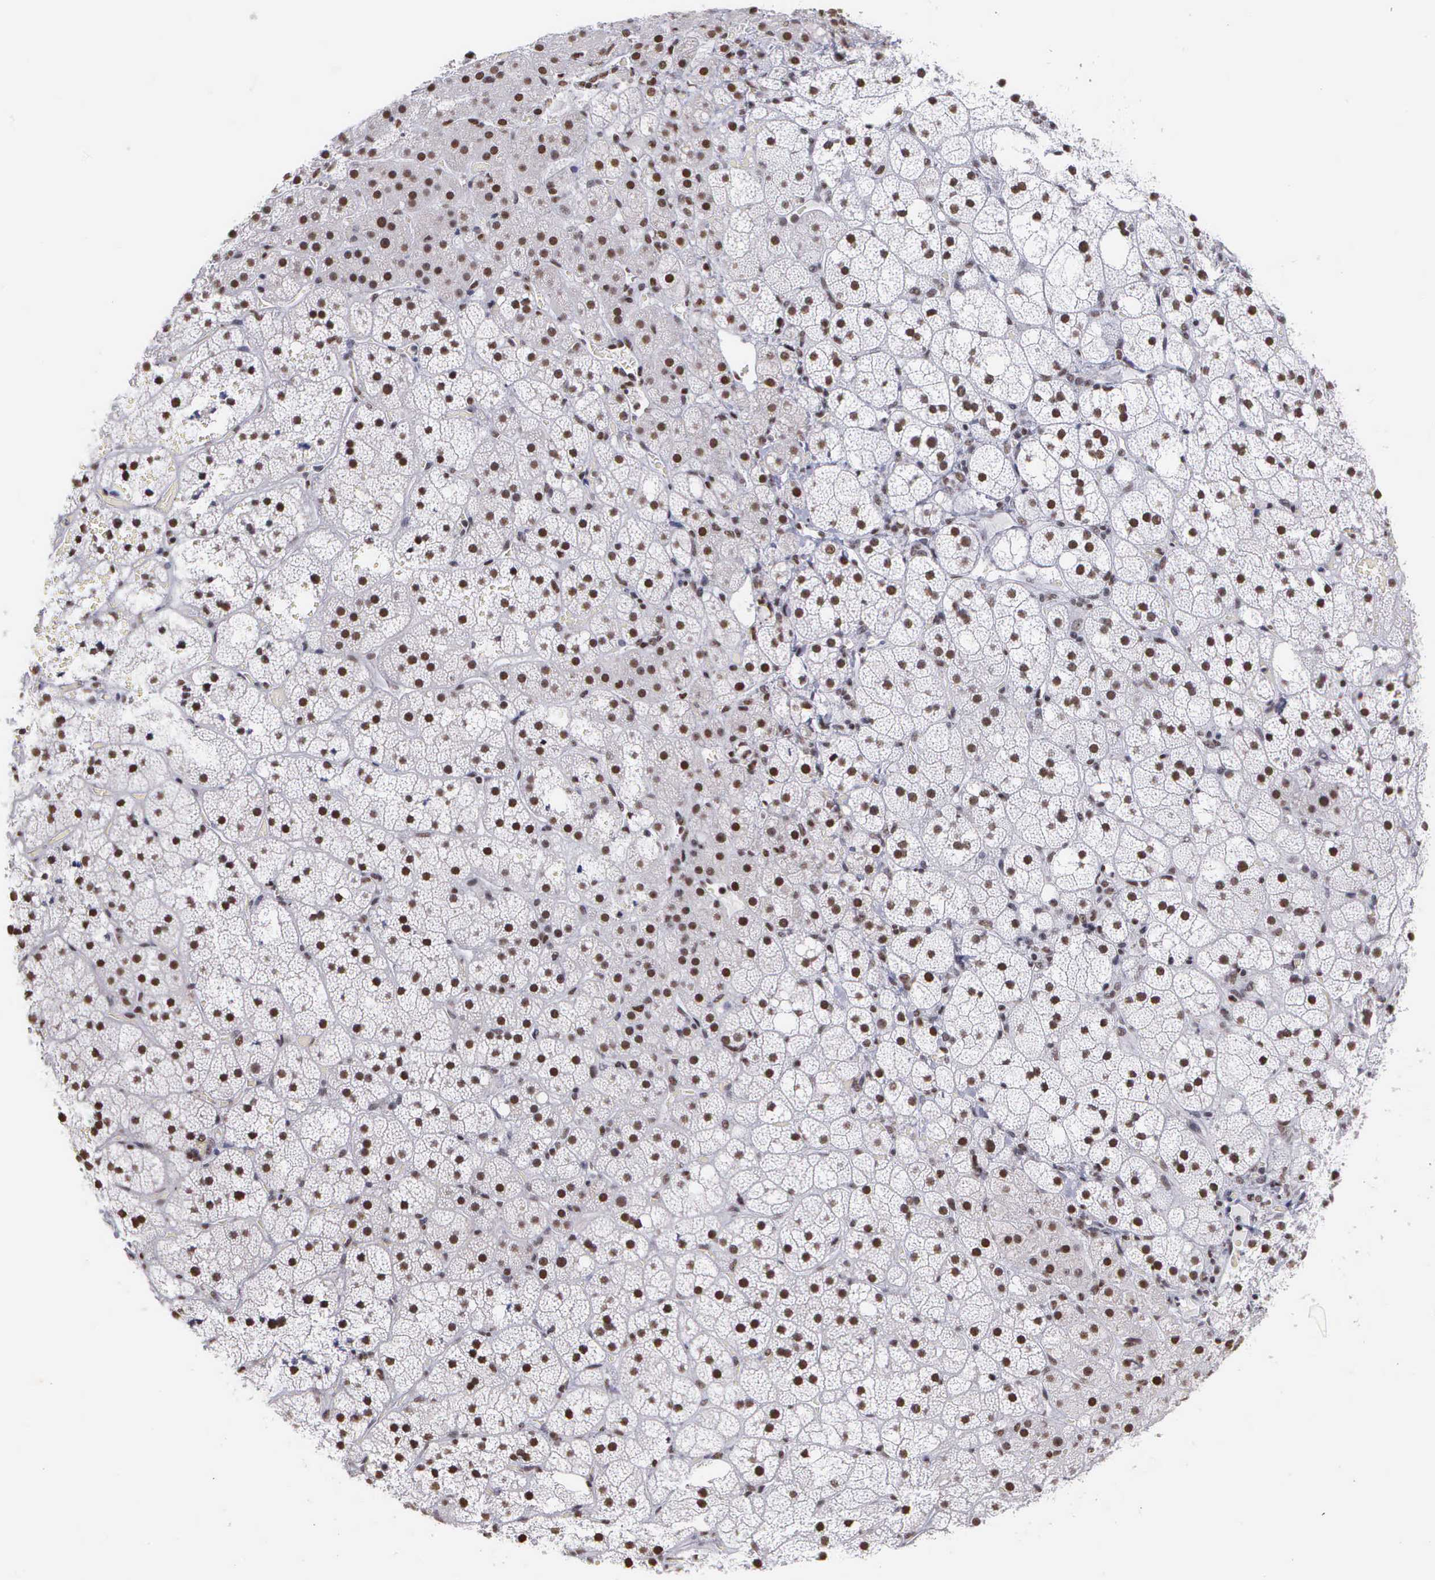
{"staining": {"intensity": "strong", "quantity": ">75%", "location": "nuclear"}, "tissue": "adrenal gland", "cell_type": "Glandular cells", "image_type": "normal", "snomed": [{"axis": "morphology", "description": "Normal tissue, NOS"}, {"axis": "topography", "description": "Adrenal gland"}], "caption": "This is an image of immunohistochemistry (IHC) staining of benign adrenal gland, which shows strong positivity in the nuclear of glandular cells.", "gene": "CSTF2", "patient": {"sex": "male", "age": 53}}